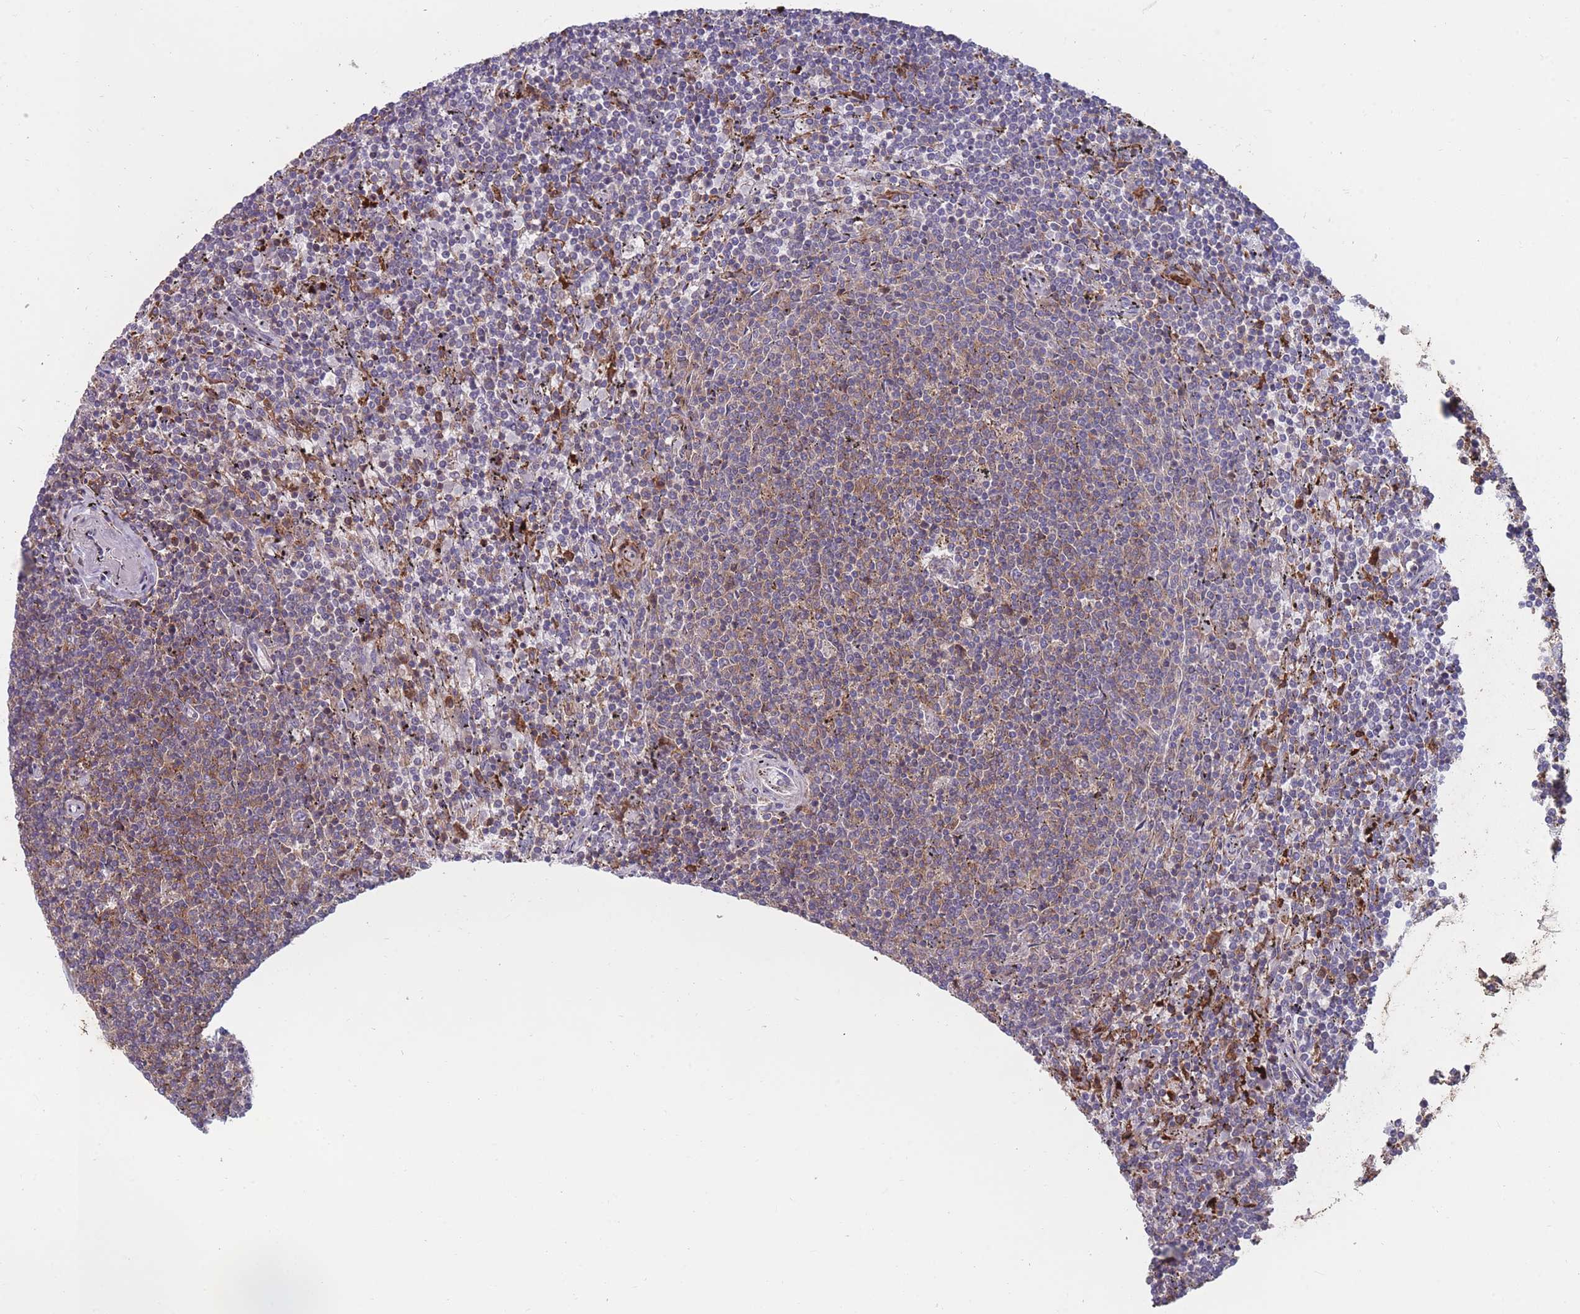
{"staining": {"intensity": "weak", "quantity": "25%-75%", "location": "cytoplasmic/membranous"}, "tissue": "lymphoma", "cell_type": "Tumor cells", "image_type": "cancer", "snomed": [{"axis": "morphology", "description": "Malignant lymphoma, non-Hodgkin's type, Low grade"}, {"axis": "topography", "description": "Spleen"}], "caption": "Immunohistochemical staining of human lymphoma demonstrates weak cytoplasmic/membranous protein expression in about 25%-75% of tumor cells.", "gene": "CD33", "patient": {"sex": "female", "age": 50}}